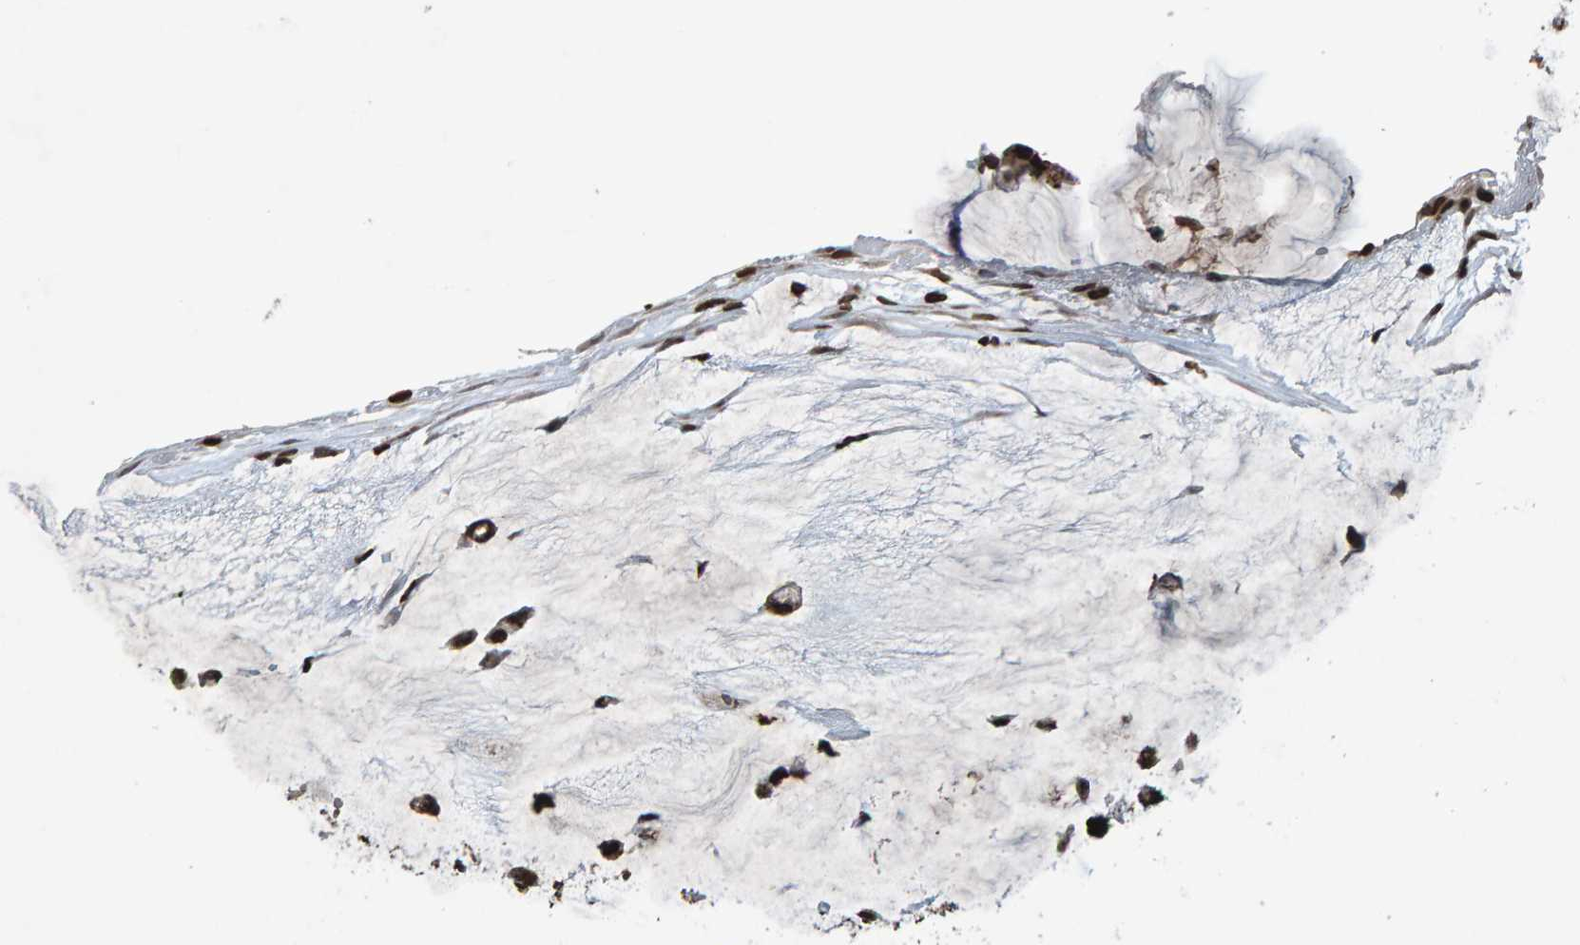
{"staining": {"intensity": "moderate", "quantity": ">75%", "location": "nuclear"}, "tissue": "ovarian cancer", "cell_type": "Tumor cells", "image_type": "cancer", "snomed": [{"axis": "morphology", "description": "Cystadenocarcinoma, mucinous, NOS"}, {"axis": "topography", "description": "Ovary"}], "caption": "Protein positivity by immunohistochemistry (IHC) demonstrates moderate nuclear staining in about >75% of tumor cells in ovarian mucinous cystadenocarcinoma.", "gene": "H2AZ1", "patient": {"sex": "female", "age": 39}}